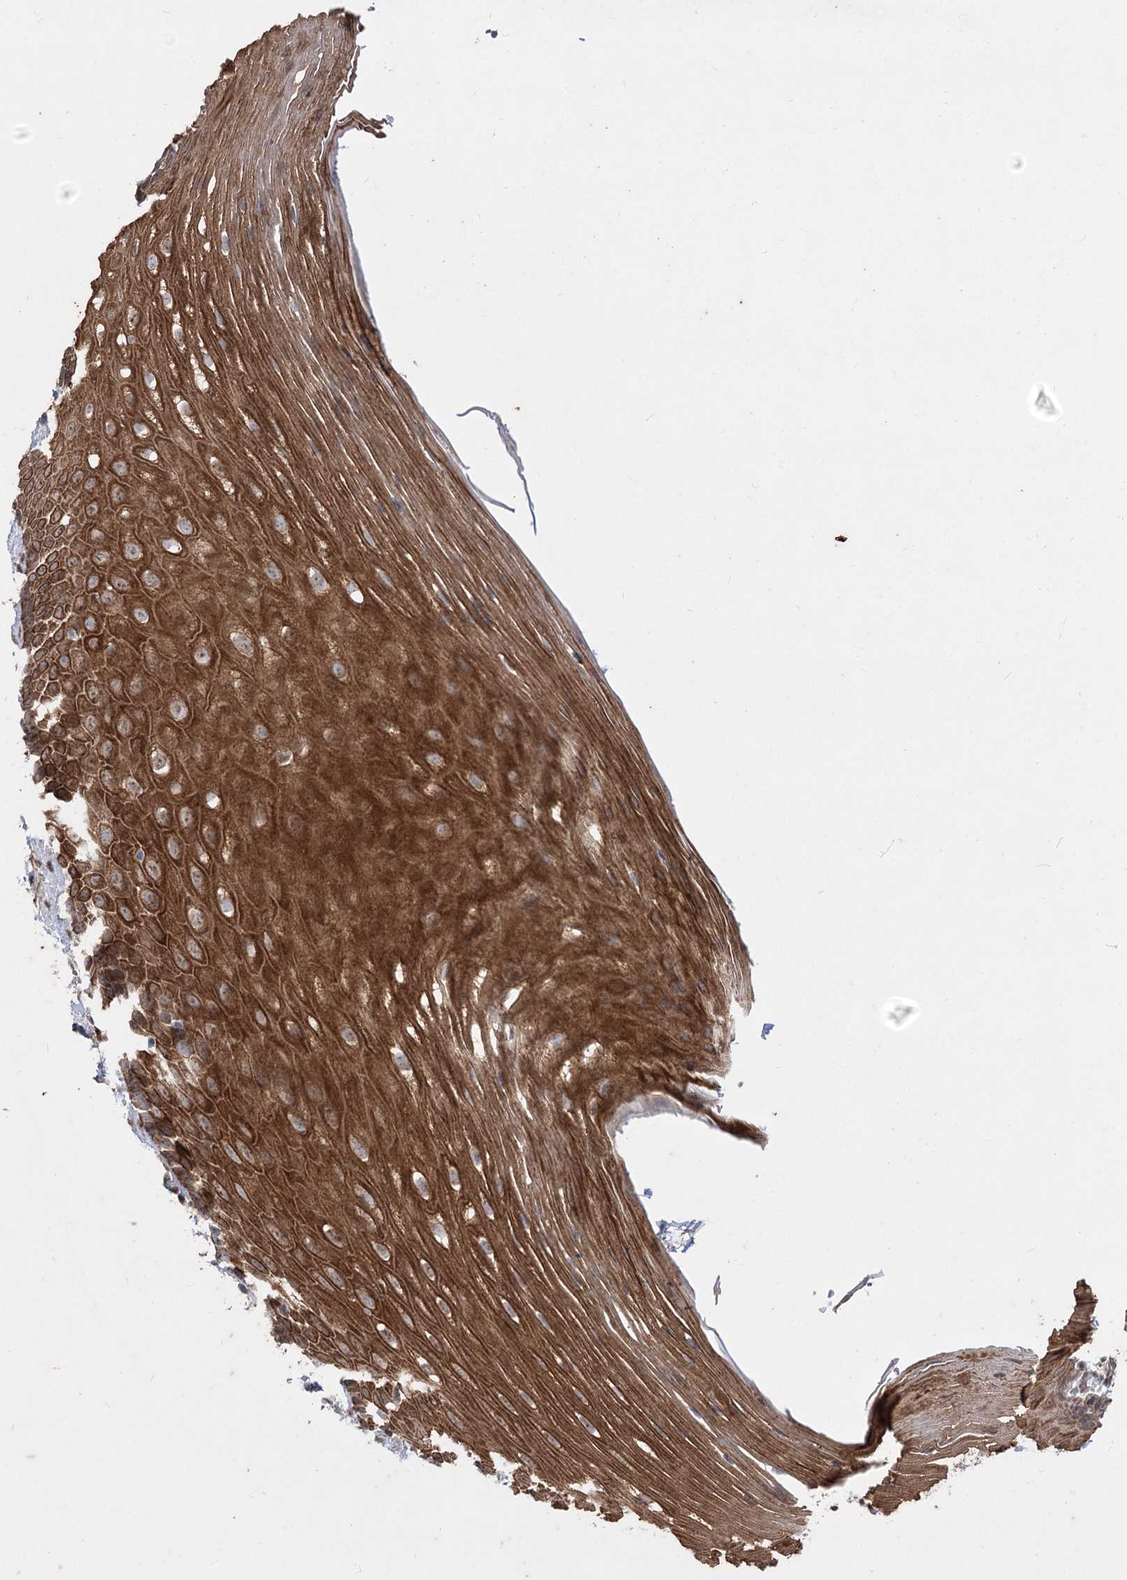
{"staining": {"intensity": "strong", "quantity": ">75%", "location": "cytoplasmic/membranous"}, "tissue": "esophagus", "cell_type": "Squamous epithelial cells", "image_type": "normal", "snomed": [{"axis": "morphology", "description": "Normal tissue, NOS"}, {"axis": "topography", "description": "Esophagus"}], "caption": "A photomicrograph of human esophagus stained for a protein exhibits strong cytoplasmic/membranous brown staining in squamous epithelial cells.", "gene": "ZSCAN23", "patient": {"sex": "male", "age": 62}}